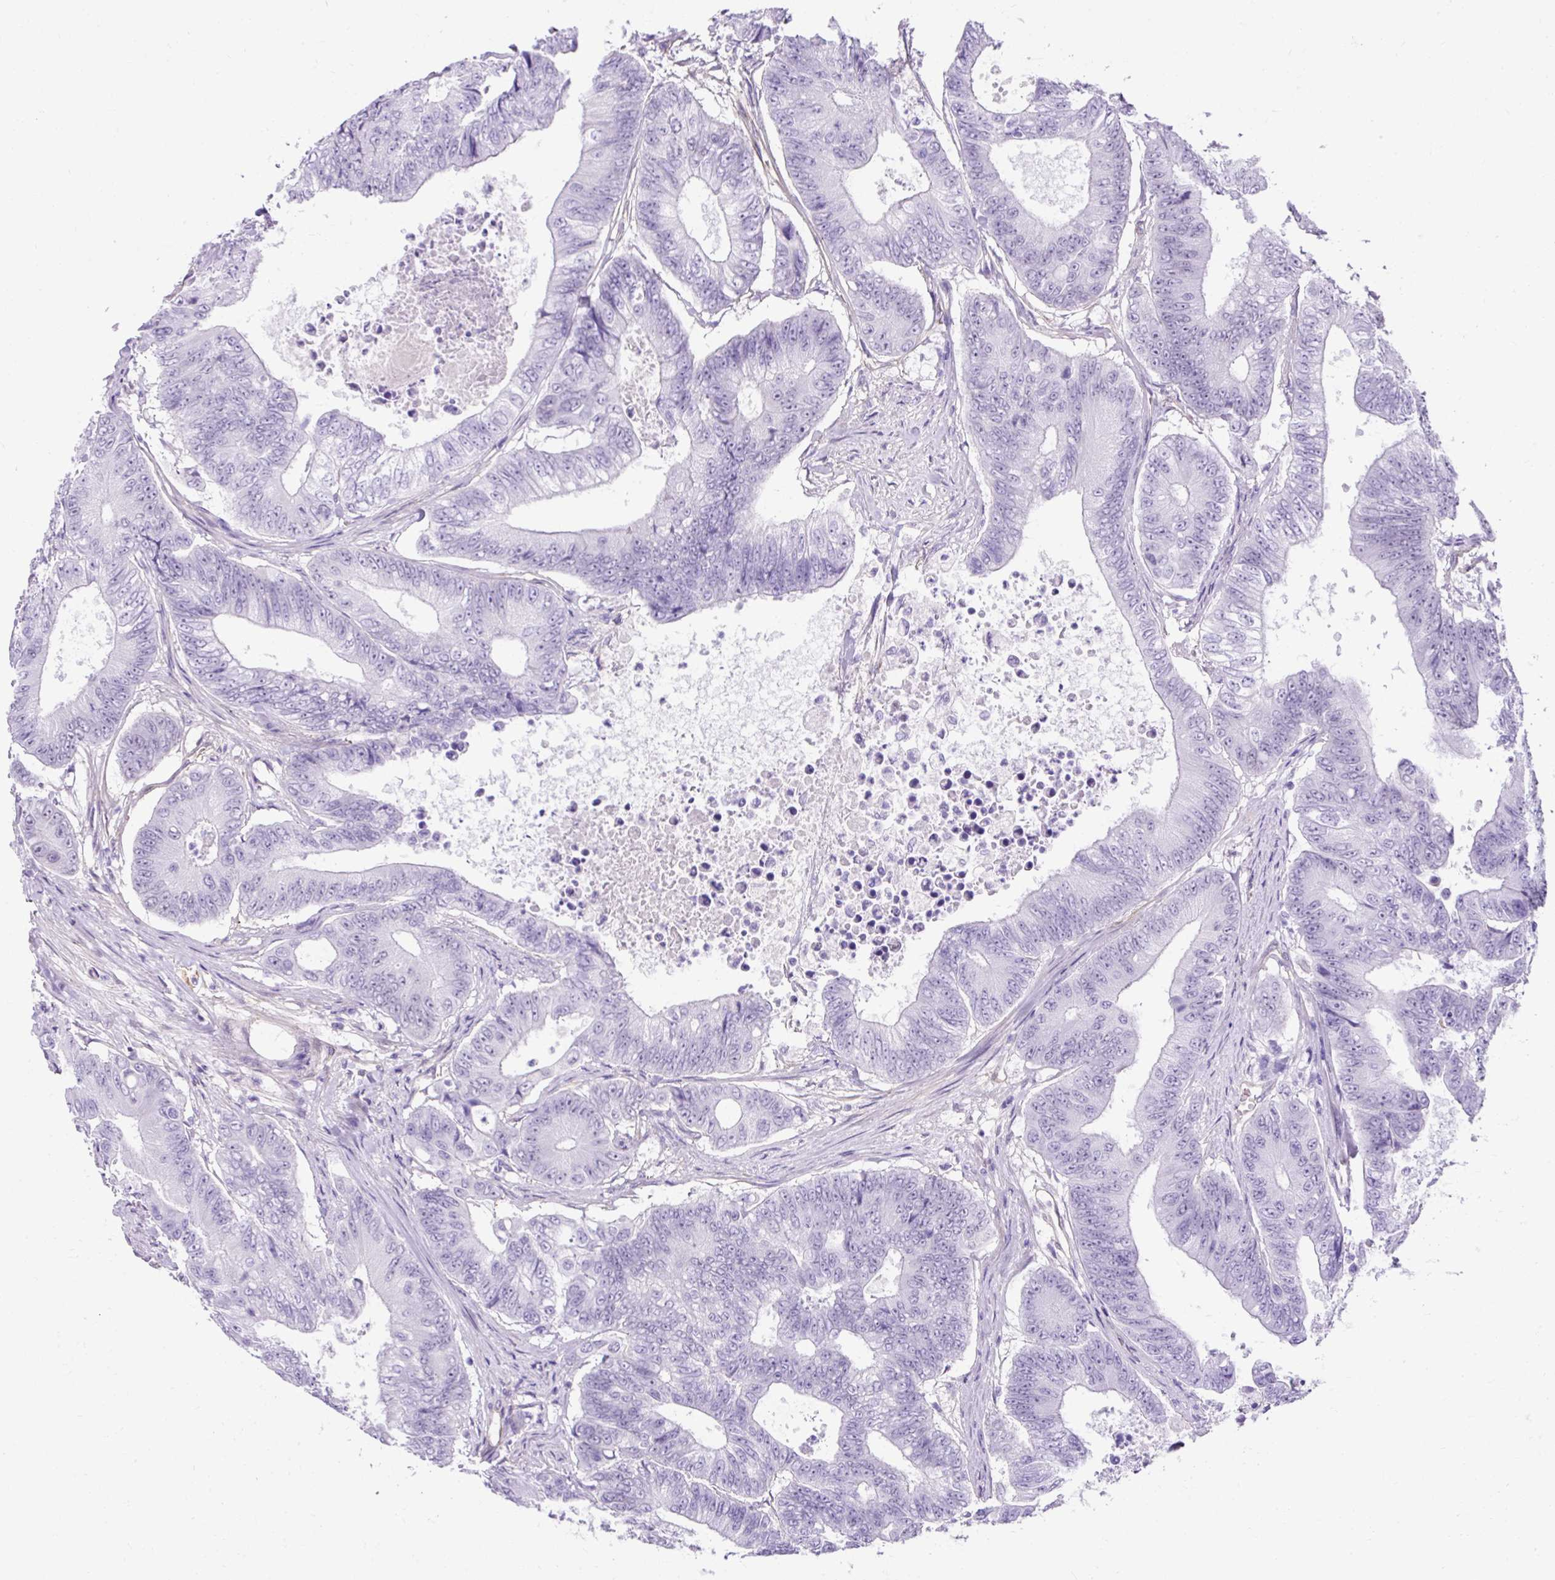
{"staining": {"intensity": "negative", "quantity": "none", "location": "none"}, "tissue": "colorectal cancer", "cell_type": "Tumor cells", "image_type": "cancer", "snomed": [{"axis": "morphology", "description": "Adenocarcinoma, NOS"}, {"axis": "topography", "description": "Colon"}], "caption": "The photomicrograph demonstrates no staining of tumor cells in colorectal adenocarcinoma.", "gene": "KRT12", "patient": {"sex": "female", "age": 48}}